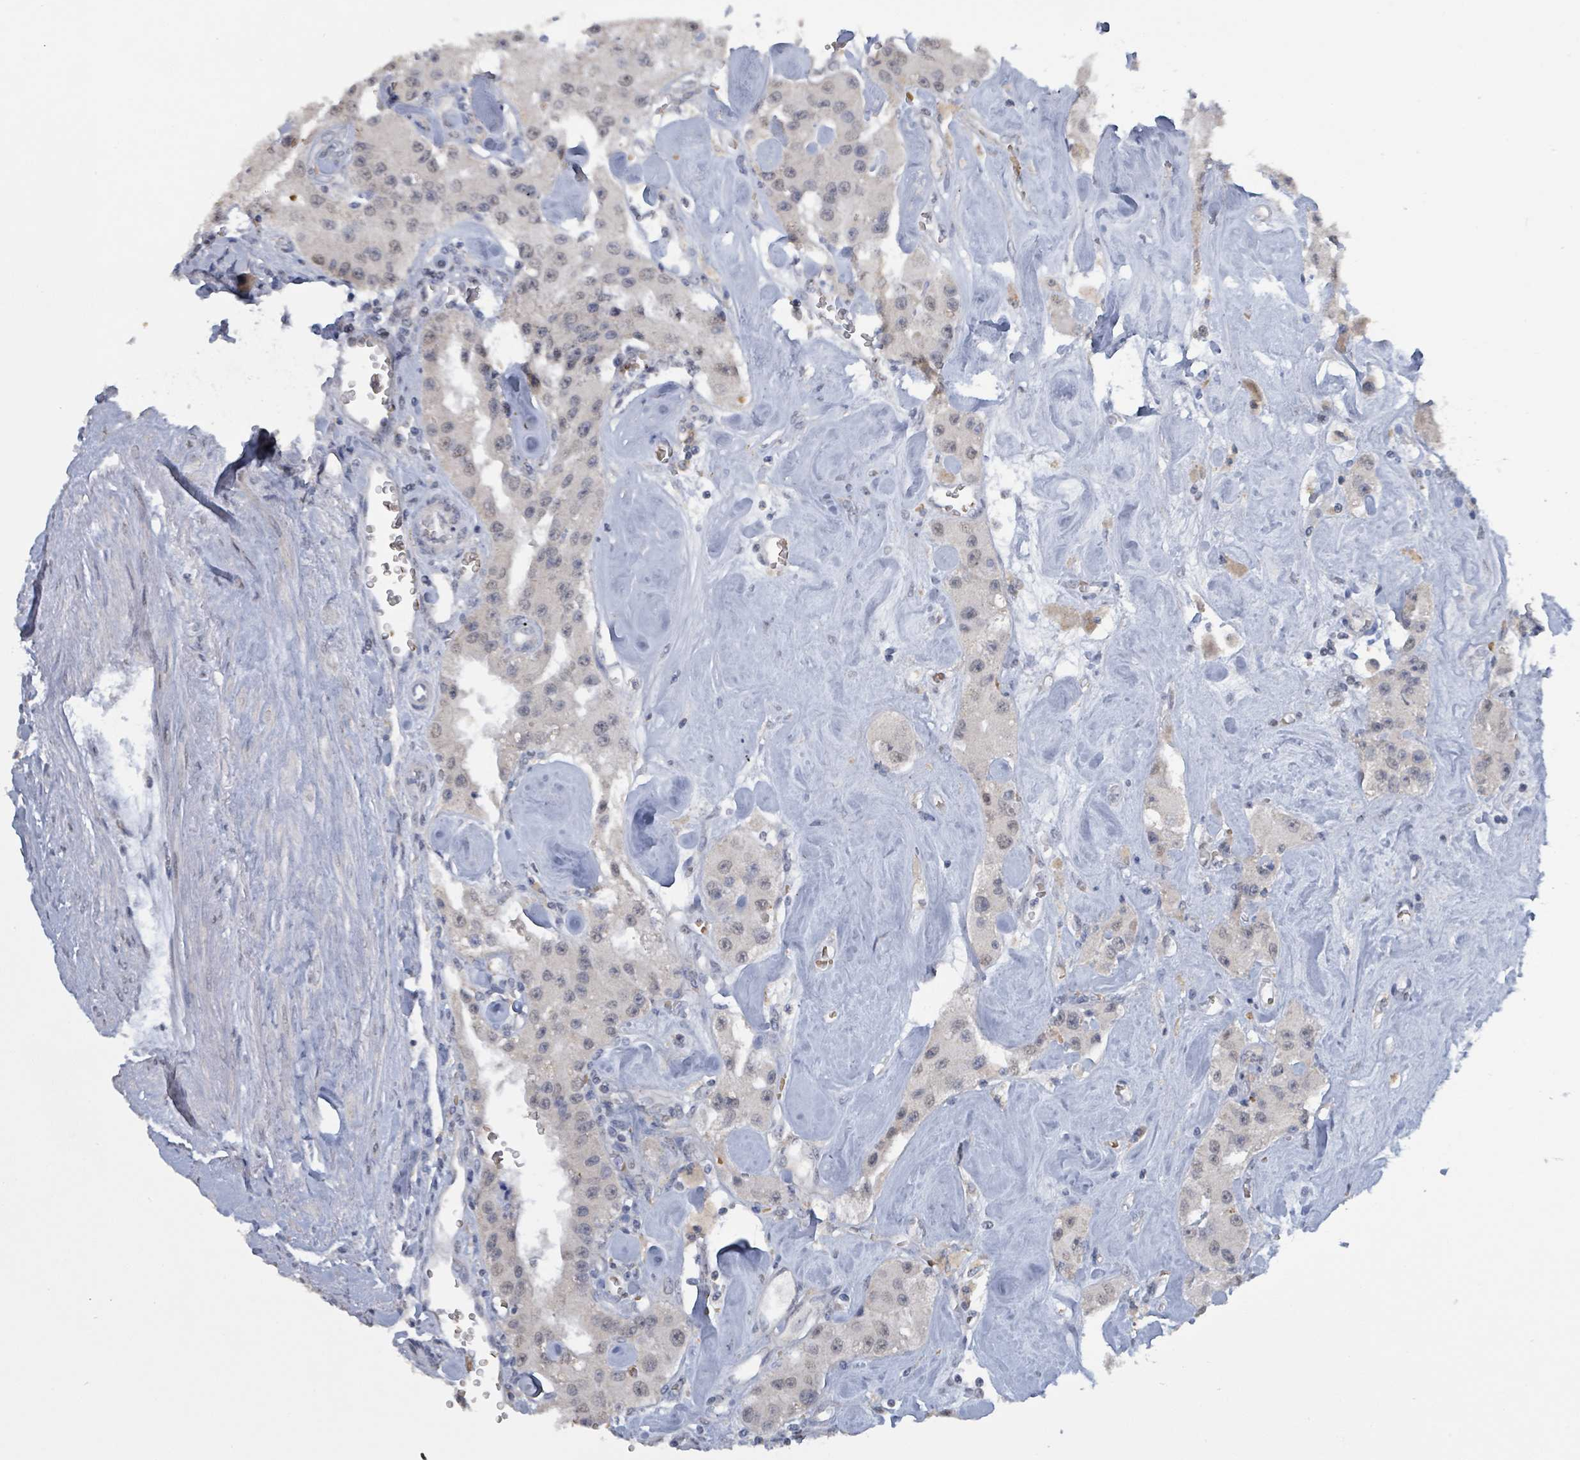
{"staining": {"intensity": "negative", "quantity": "none", "location": "none"}, "tissue": "carcinoid", "cell_type": "Tumor cells", "image_type": "cancer", "snomed": [{"axis": "morphology", "description": "Carcinoid, malignant, NOS"}, {"axis": "topography", "description": "Pancreas"}], "caption": "A histopathology image of human carcinoid is negative for staining in tumor cells. (Stains: DAB (3,3'-diaminobenzidine) immunohistochemistry with hematoxylin counter stain, Microscopy: brightfield microscopy at high magnification).", "gene": "SEBOX", "patient": {"sex": "male", "age": 41}}